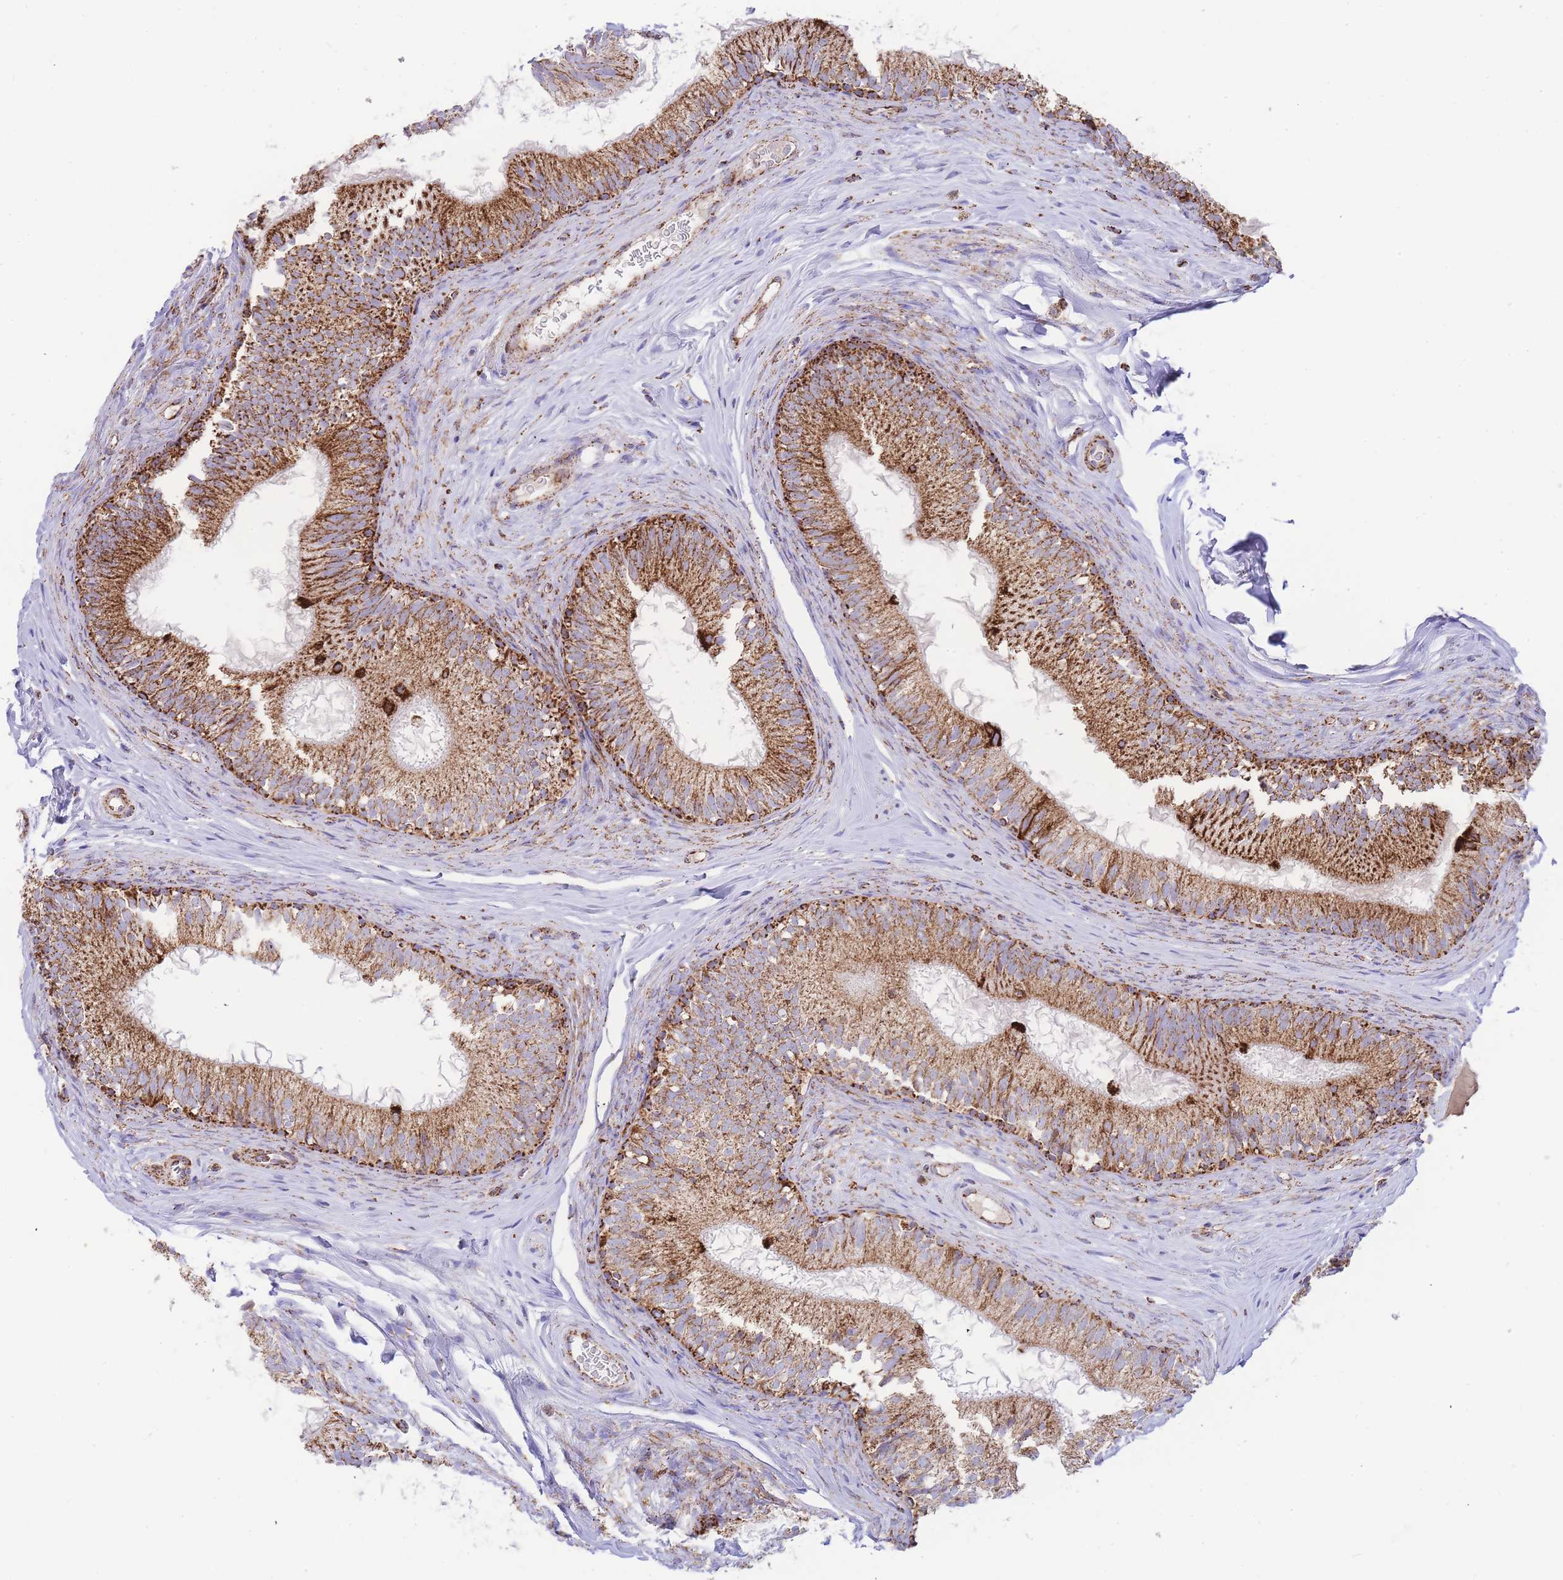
{"staining": {"intensity": "strong", "quantity": ">75%", "location": "cytoplasmic/membranous"}, "tissue": "epididymis", "cell_type": "Glandular cells", "image_type": "normal", "snomed": [{"axis": "morphology", "description": "Normal tissue, NOS"}, {"axis": "topography", "description": "Epididymis"}], "caption": "Immunohistochemistry histopathology image of benign epididymis: epididymis stained using immunohistochemistry exhibits high levels of strong protein expression localized specifically in the cytoplasmic/membranous of glandular cells, appearing as a cytoplasmic/membranous brown color.", "gene": "GSTM1", "patient": {"sex": "male", "age": 25}}